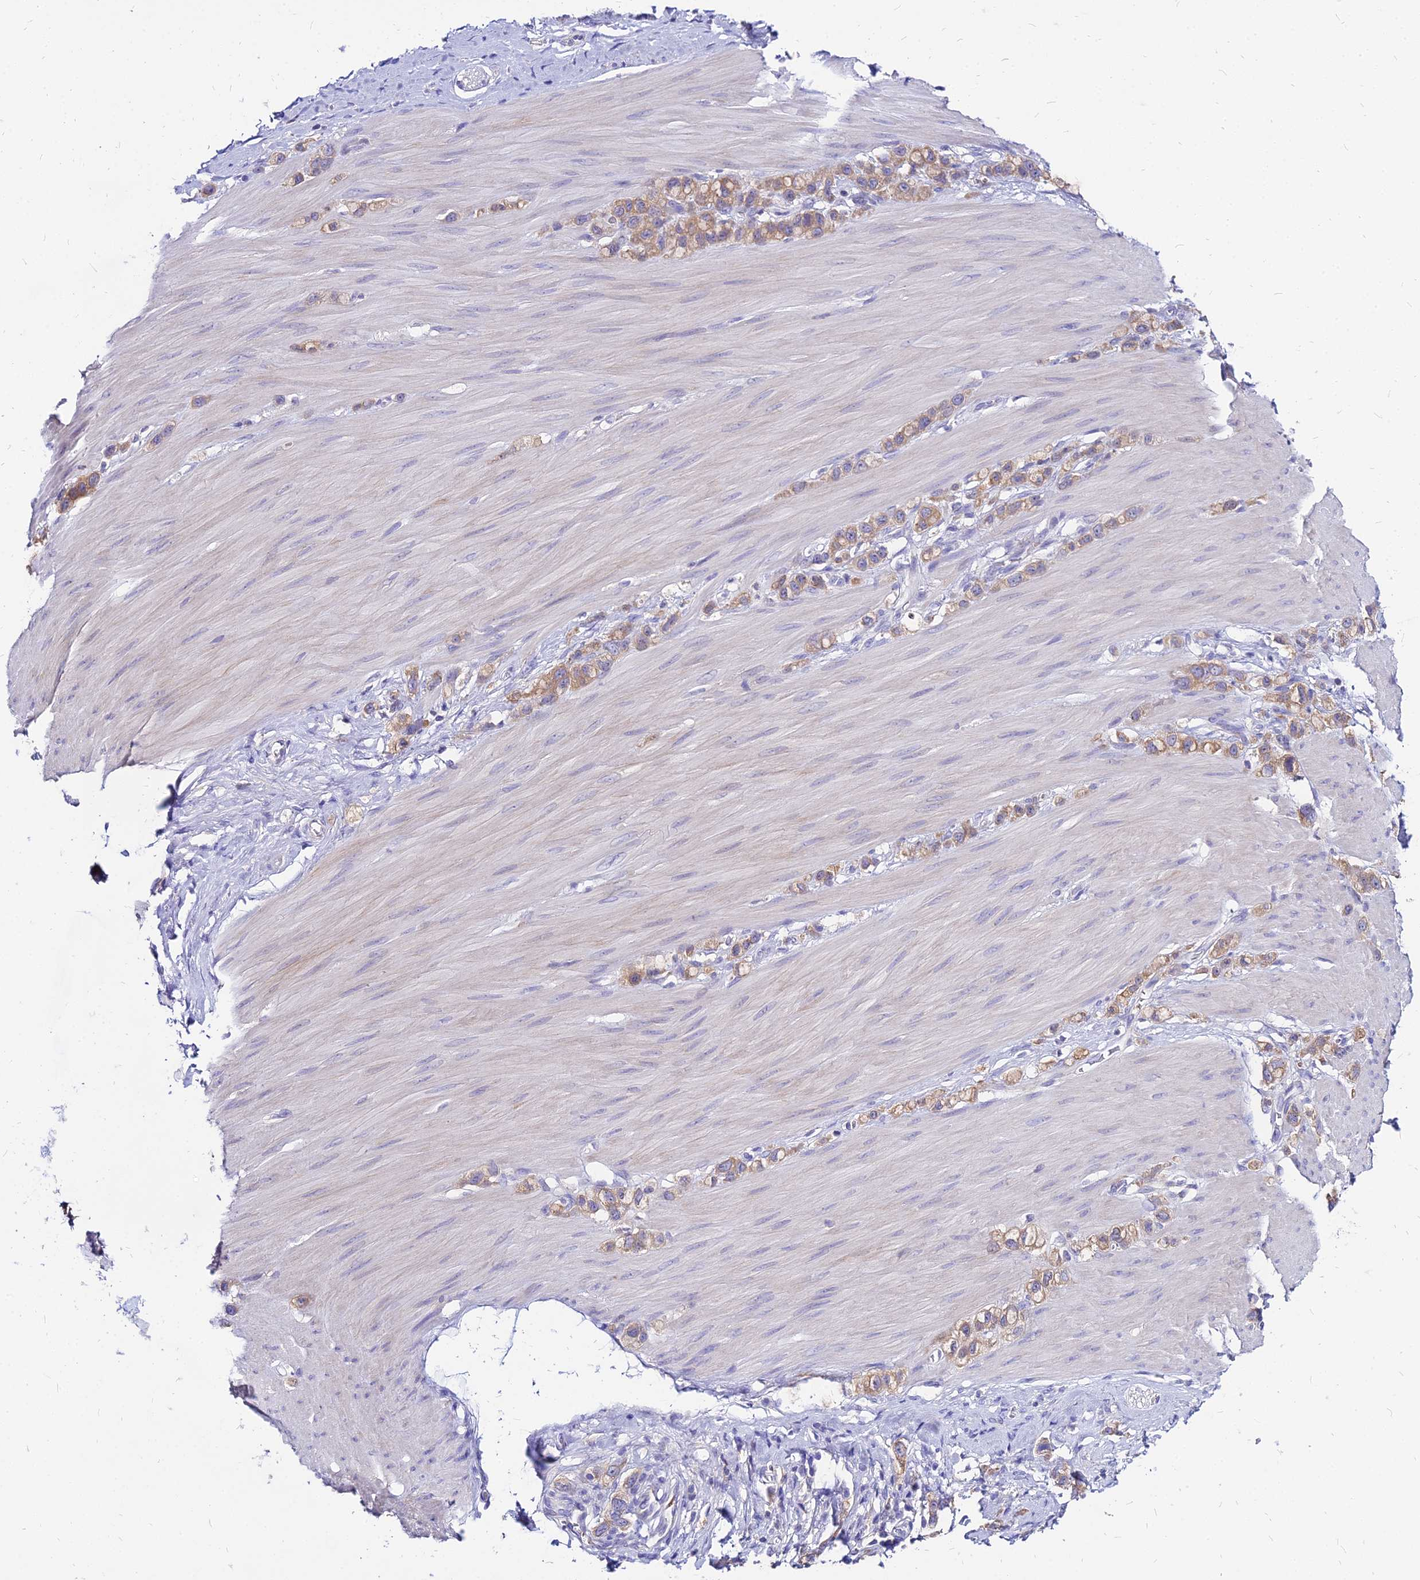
{"staining": {"intensity": "moderate", "quantity": ">75%", "location": "cytoplasmic/membranous"}, "tissue": "stomach cancer", "cell_type": "Tumor cells", "image_type": "cancer", "snomed": [{"axis": "morphology", "description": "Adenocarcinoma, NOS"}, {"axis": "topography", "description": "Stomach"}], "caption": "Human stomach cancer (adenocarcinoma) stained with a protein marker demonstrates moderate staining in tumor cells.", "gene": "ACSM6", "patient": {"sex": "female", "age": 65}}